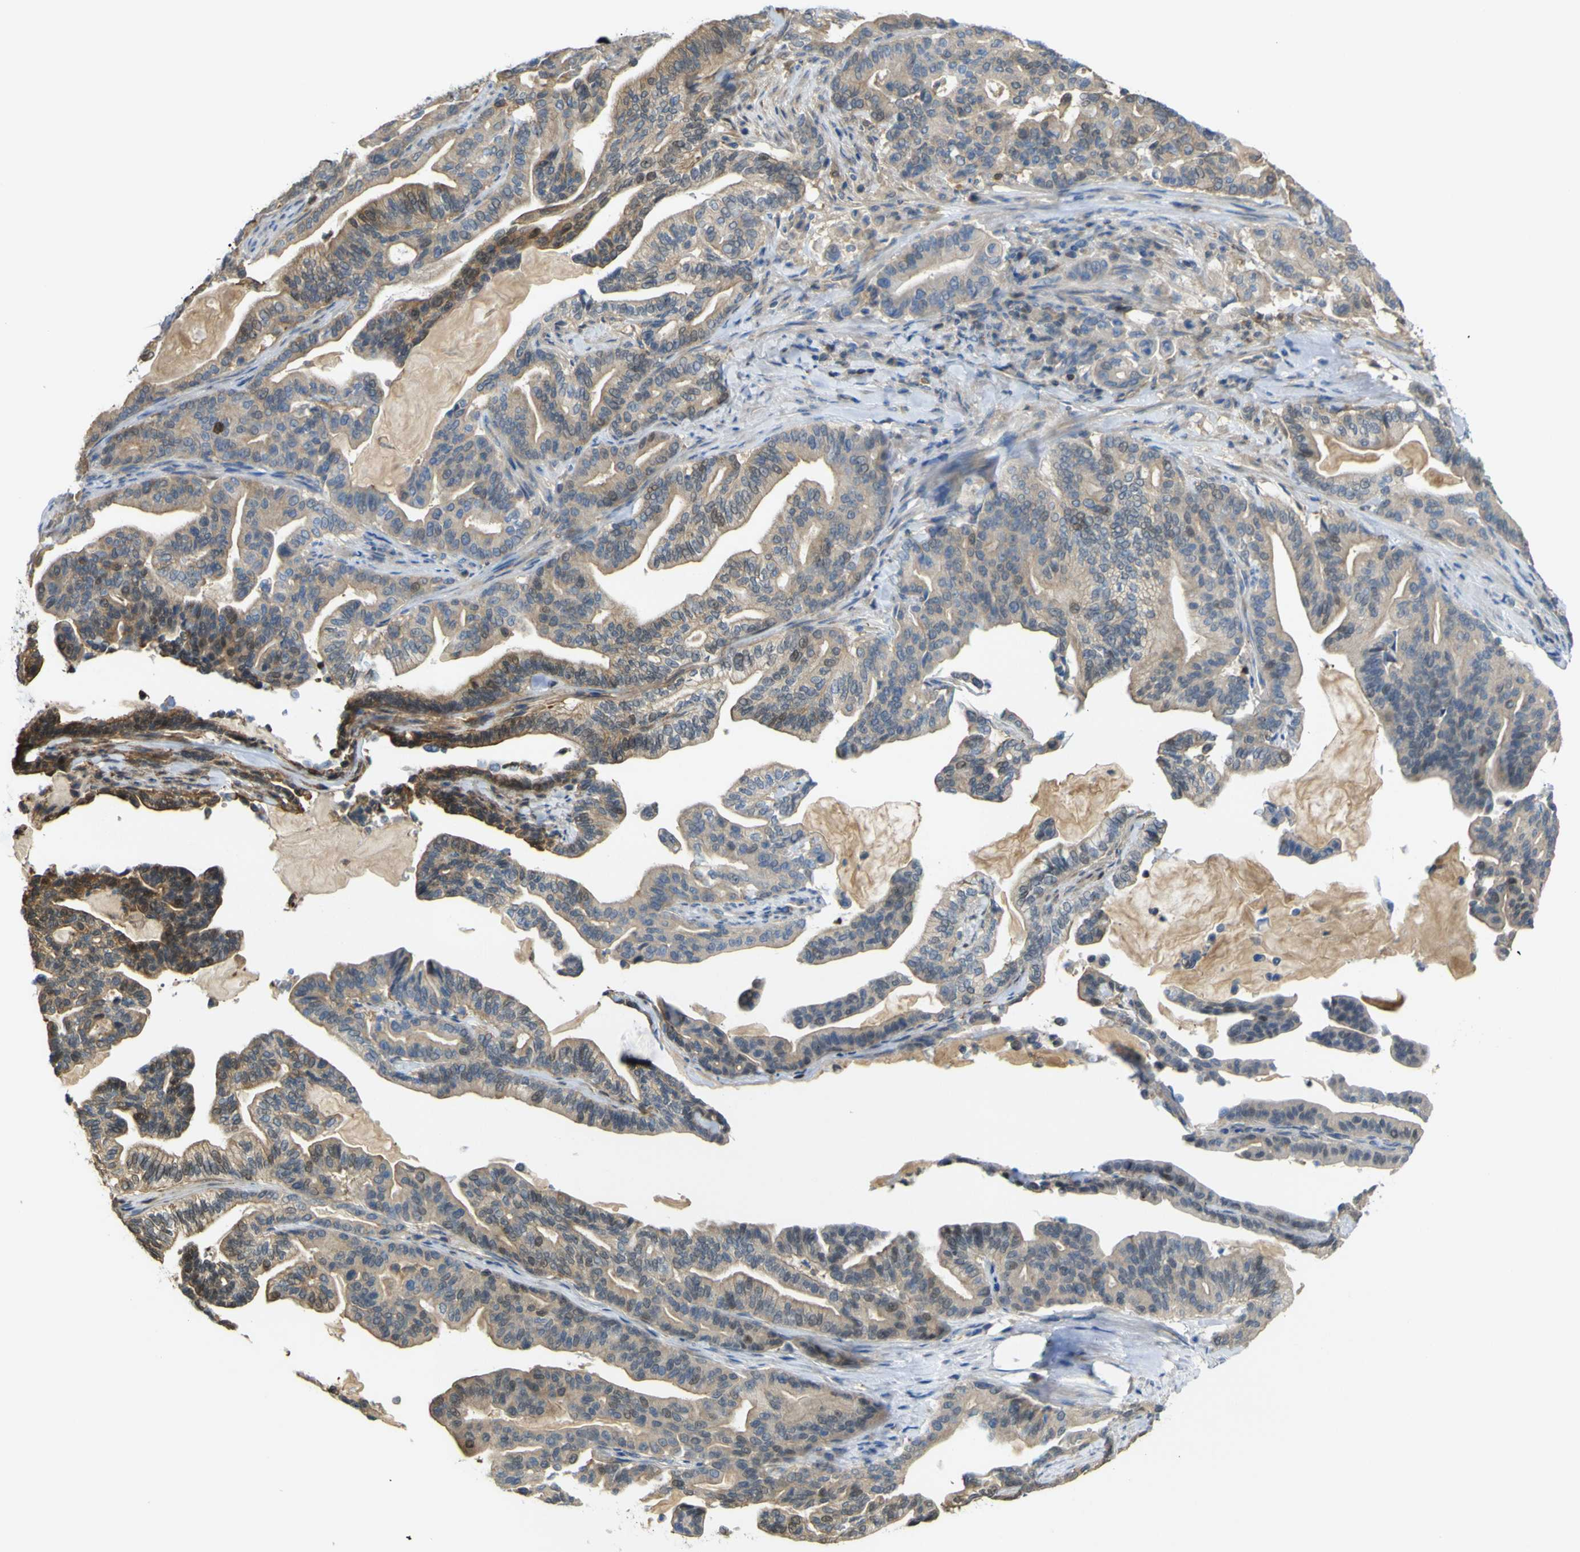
{"staining": {"intensity": "moderate", "quantity": ">75%", "location": "cytoplasmic/membranous"}, "tissue": "pancreatic cancer", "cell_type": "Tumor cells", "image_type": "cancer", "snomed": [{"axis": "morphology", "description": "Adenocarcinoma, NOS"}, {"axis": "topography", "description": "Pancreas"}], "caption": "Pancreatic adenocarcinoma was stained to show a protein in brown. There is medium levels of moderate cytoplasmic/membranous staining in approximately >75% of tumor cells.", "gene": "ABHD3", "patient": {"sex": "male", "age": 63}}